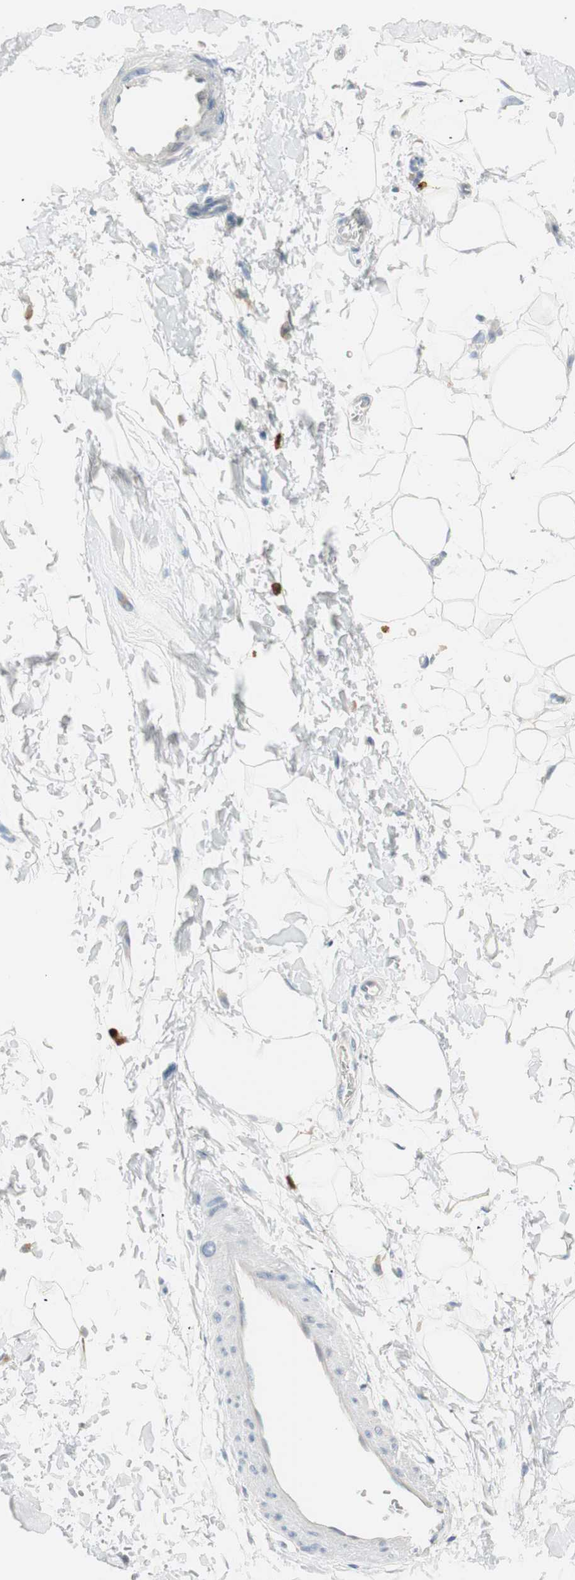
{"staining": {"intensity": "negative", "quantity": "none", "location": "none"}, "tissue": "adipose tissue", "cell_type": "Adipocytes", "image_type": "normal", "snomed": [{"axis": "morphology", "description": "Normal tissue, NOS"}, {"axis": "topography", "description": "Soft tissue"}], "caption": "Immunohistochemistry of unremarkable adipose tissue demonstrates no staining in adipocytes. (DAB (3,3'-diaminobenzidine) immunohistochemistry (IHC) visualized using brightfield microscopy, high magnification).", "gene": "HPGD", "patient": {"sex": "male", "age": 72}}